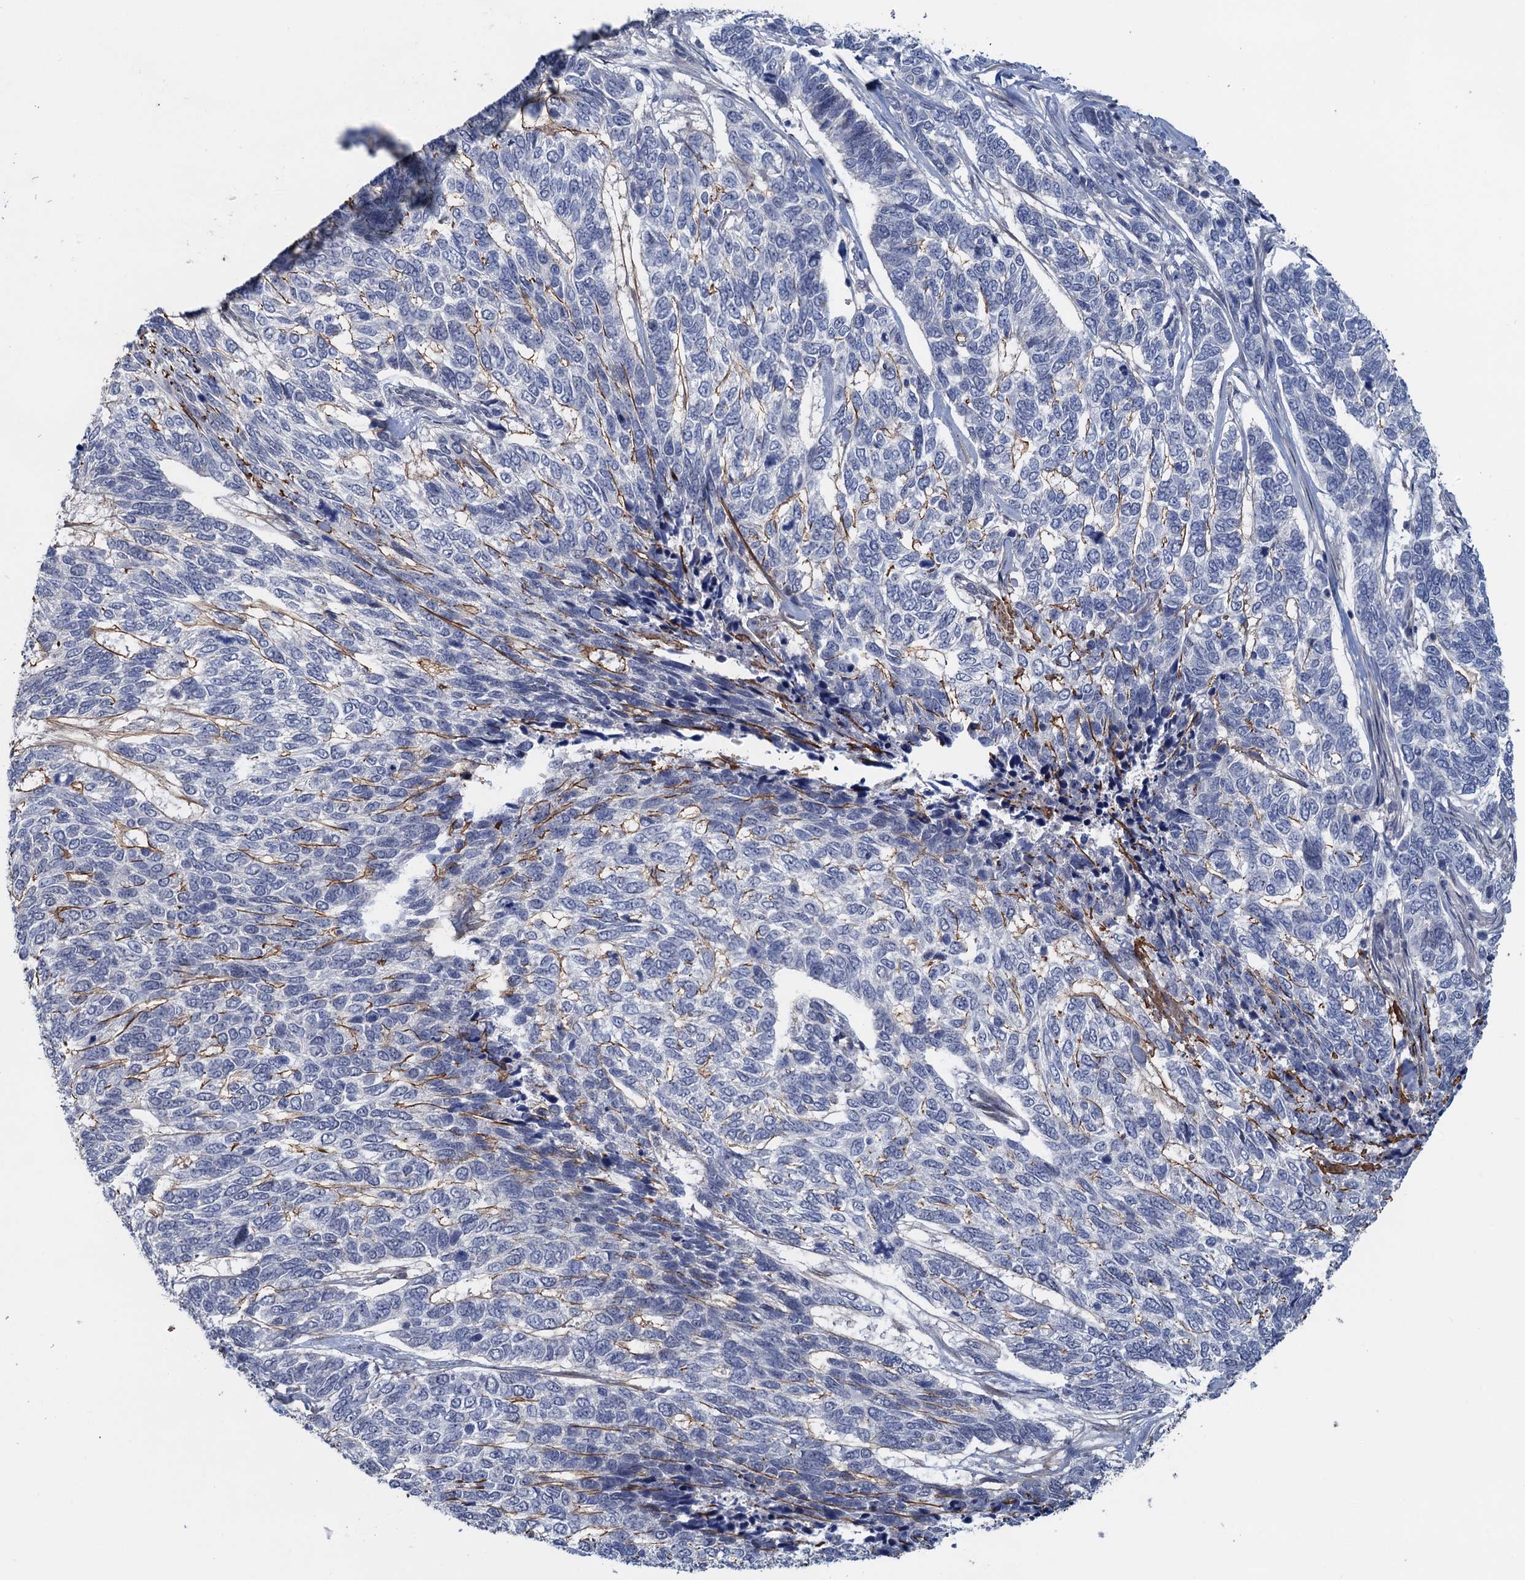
{"staining": {"intensity": "moderate", "quantity": "<25%", "location": "cytoplasmic/membranous"}, "tissue": "skin cancer", "cell_type": "Tumor cells", "image_type": "cancer", "snomed": [{"axis": "morphology", "description": "Basal cell carcinoma"}, {"axis": "topography", "description": "Skin"}], "caption": "IHC histopathology image of neoplastic tissue: human skin basal cell carcinoma stained using IHC demonstrates low levels of moderate protein expression localized specifically in the cytoplasmic/membranous of tumor cells, appearing as a cytoplasmic/membranous brown color.", "gene": "MYO16", "patient": {"sex": "female", "age": 65}}